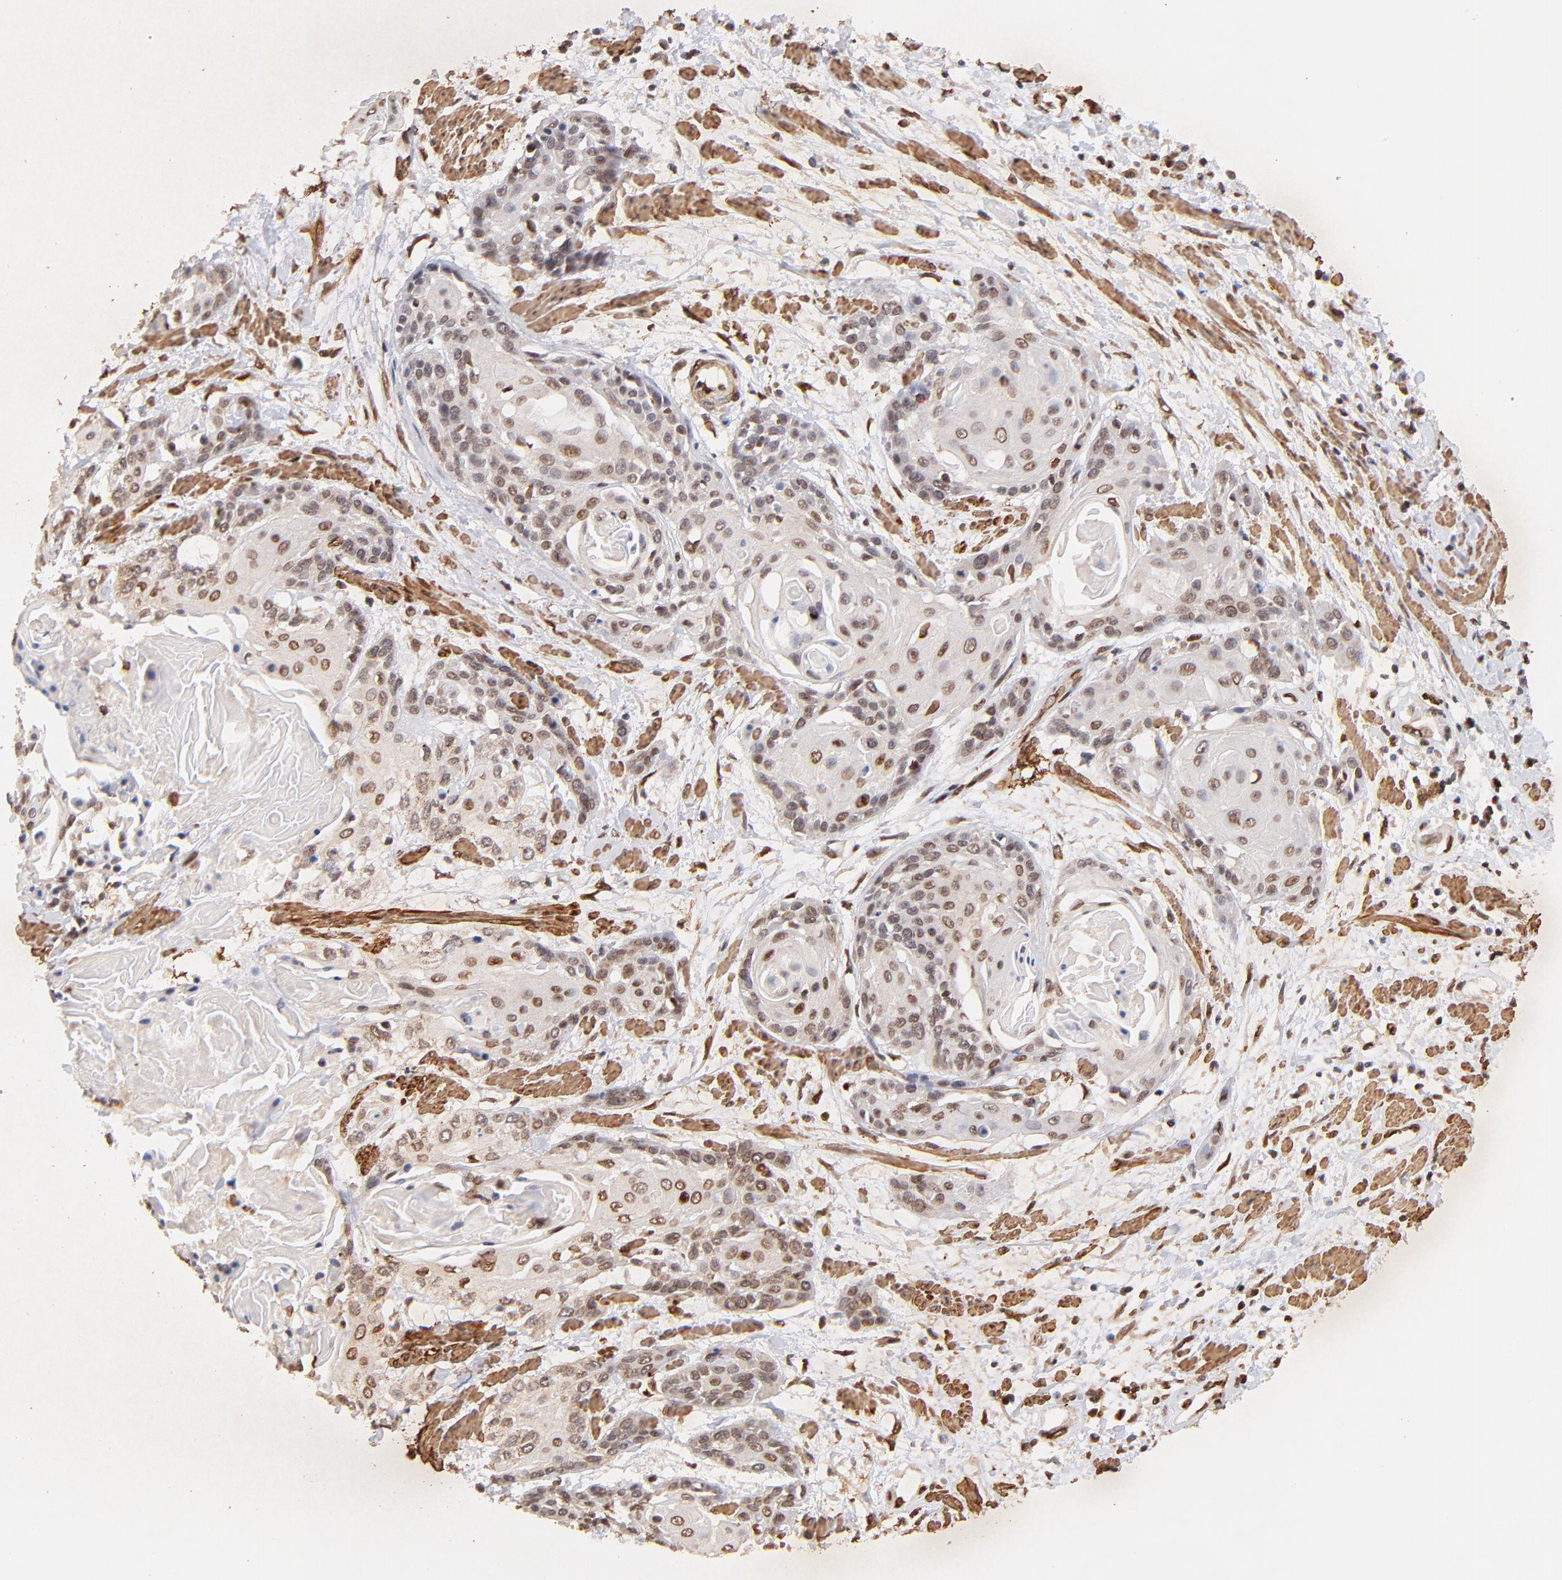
{"staining": {"intensity": "weak", "quantity": "25%-75%", "location": "cytoplasmic/membranous,nuclear"}, "tissue": "cervical cancer", "cell_type": "Tumor cells", "image_type": "cancer", "snomed": [{"axis": "morphology", "description": "Squamous cell carcinoma, NOS"}, {"axis": "topography", "description": "Cervix"}], "caption": "Immunohistochemical staining of human cervical squamous cell carcinoma shows low levels of weak cytoplasmic/membranous and nuclear protein staining in about 25%-75% of tumor cells.", "gene": "ZFP92", "patient": {"sex": "female", "age": 57}}